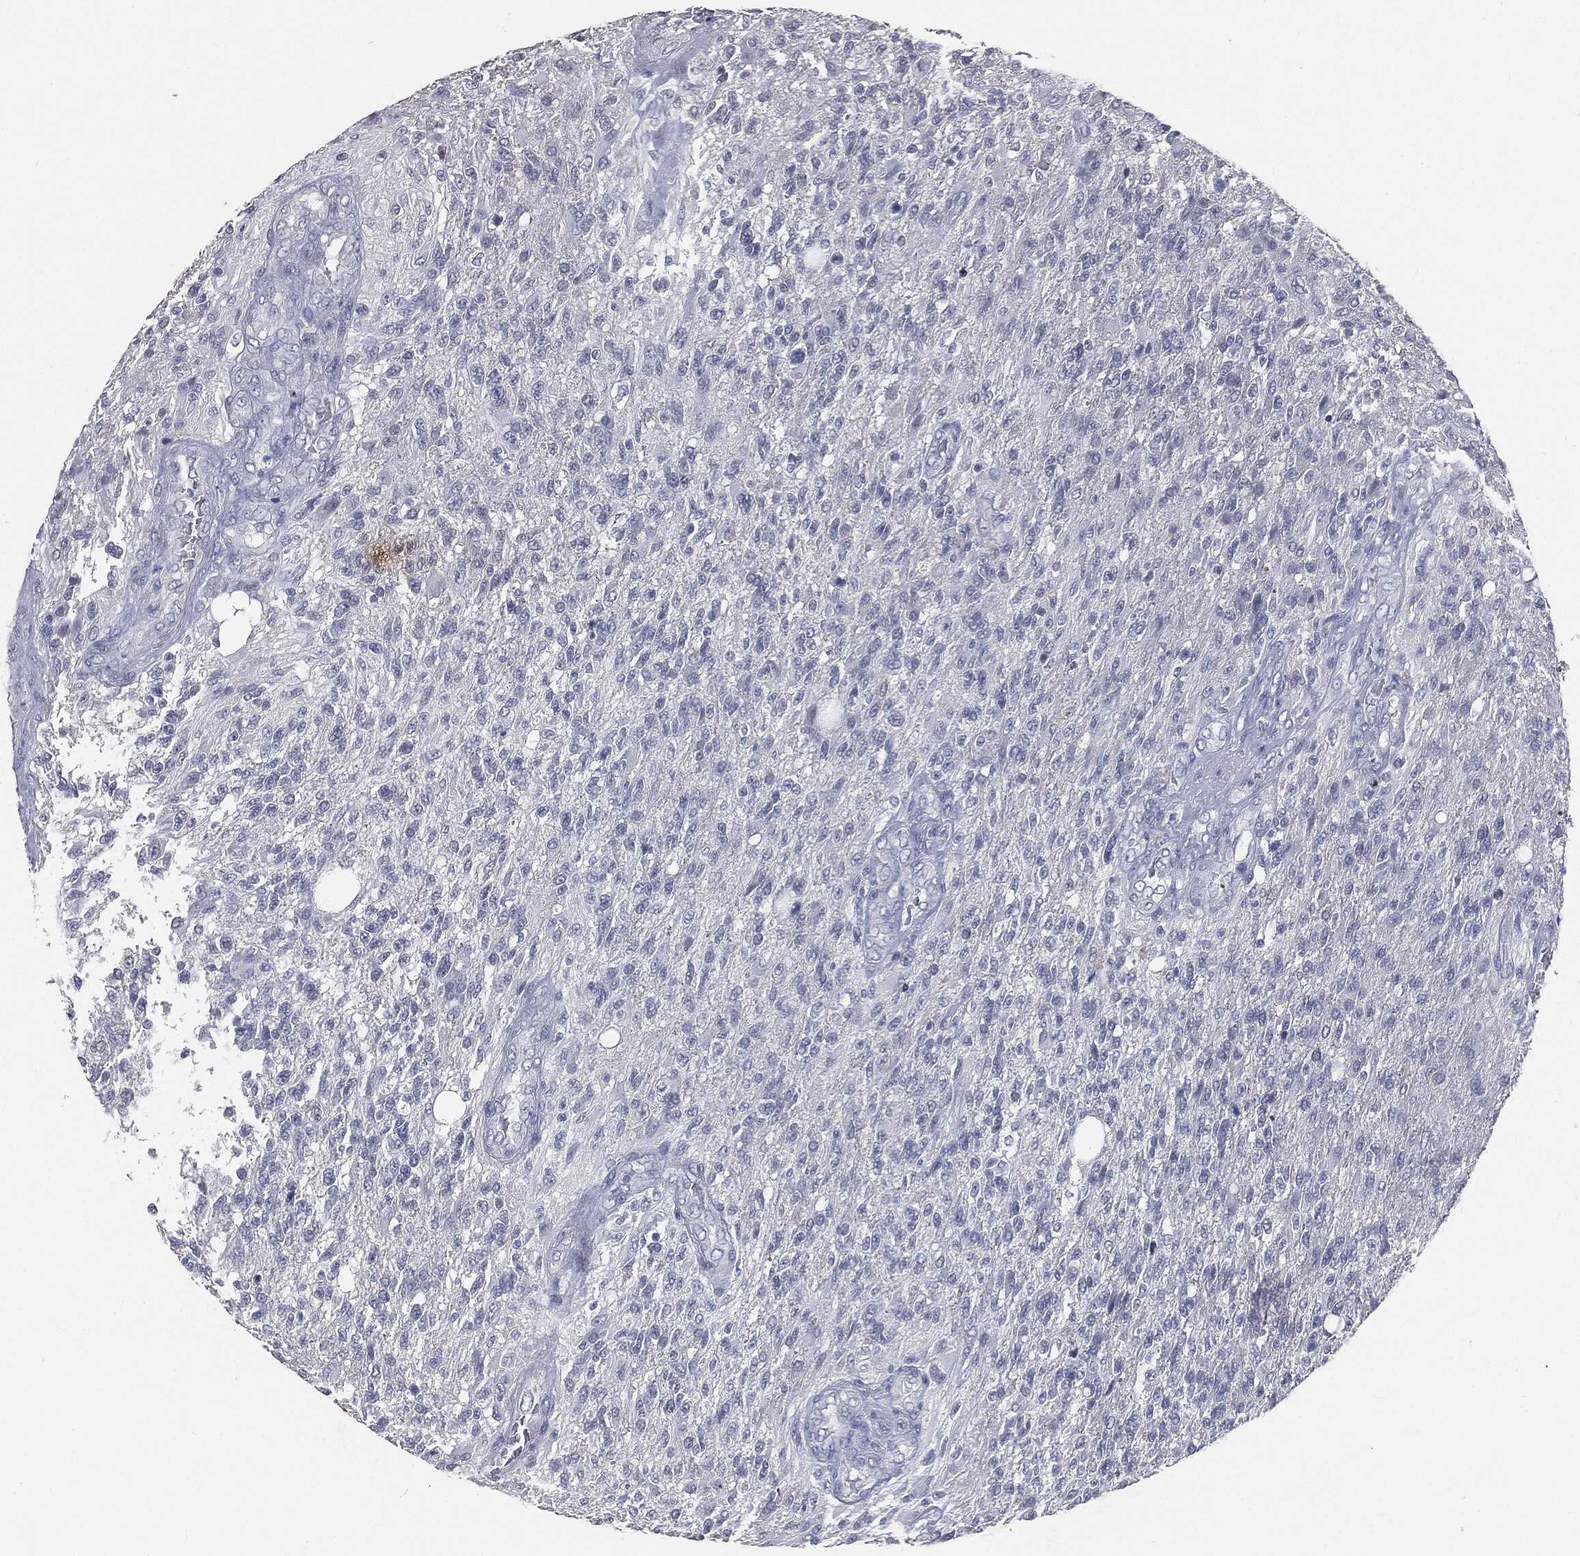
{"staining": {"intensity": "negative", "quantity": "none", "location": "none"}, "tissue": "glioma", "cell_type": "Tumor cells", "image_type": "cancer", "snomed": [{"axis": "morphology", "description": "Glioma, malignant, High grade"}, {"axis": "topography", "description": "Brain"}], "caption": "A histopathology image of high-grade glioma (malignant) stained for a protein demonstrates no brown staining in tumor cells.", "gene": "SLC2A2", "patient": {"sex": "male", "age": 56}}